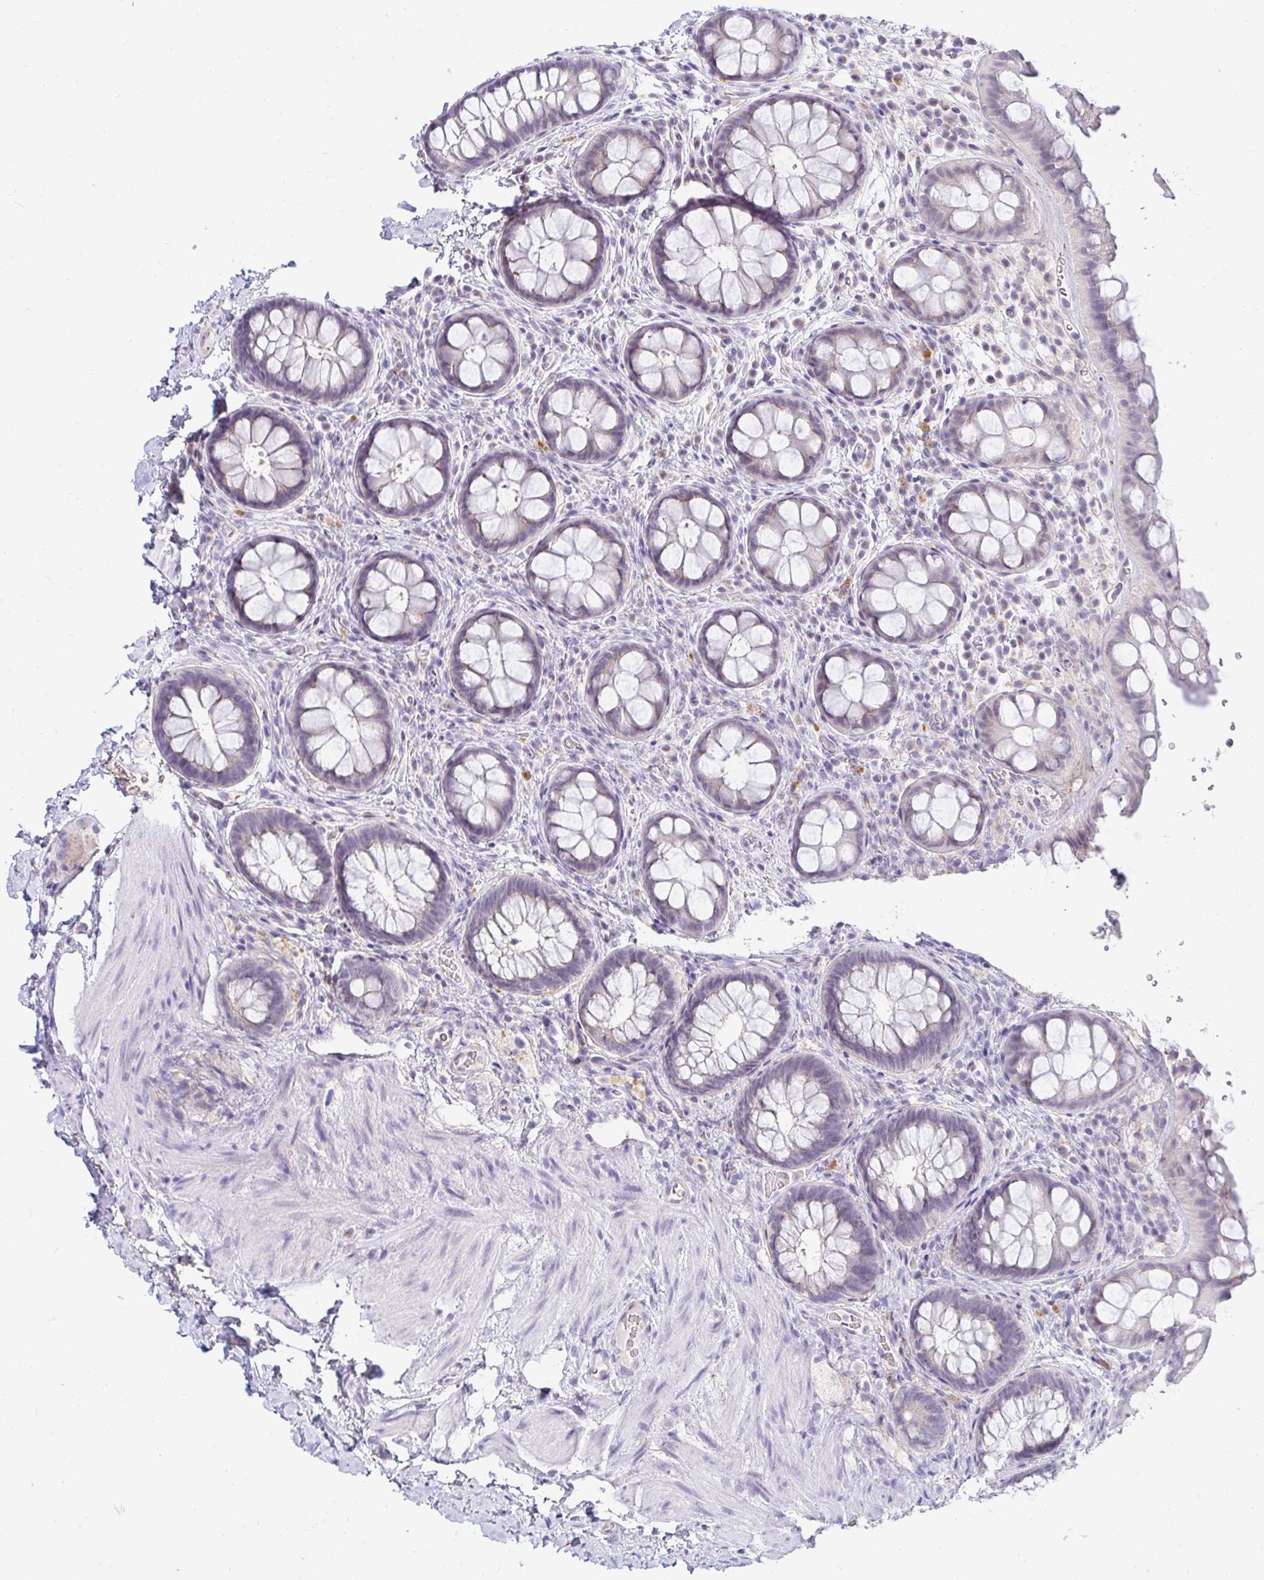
{"staining": {"intensity": "negative", "quantity": "none", "location": "none"}, "tissue": "rectum", "cell_type": "Glandular cells", "image_type": "normal", "snomed": [{"axis": "morphology", "description": "Normal tissue, NOS"}, {"axis": "topography", "description": "Rectum"}], "caption": "There is no significant staining in glandular cells of rectum. (DAB (3,3'-diaminobenzidine) IHC, high magnification).", "gene": "OR51D1", "patient": {"sex": "female", "age": 69}}